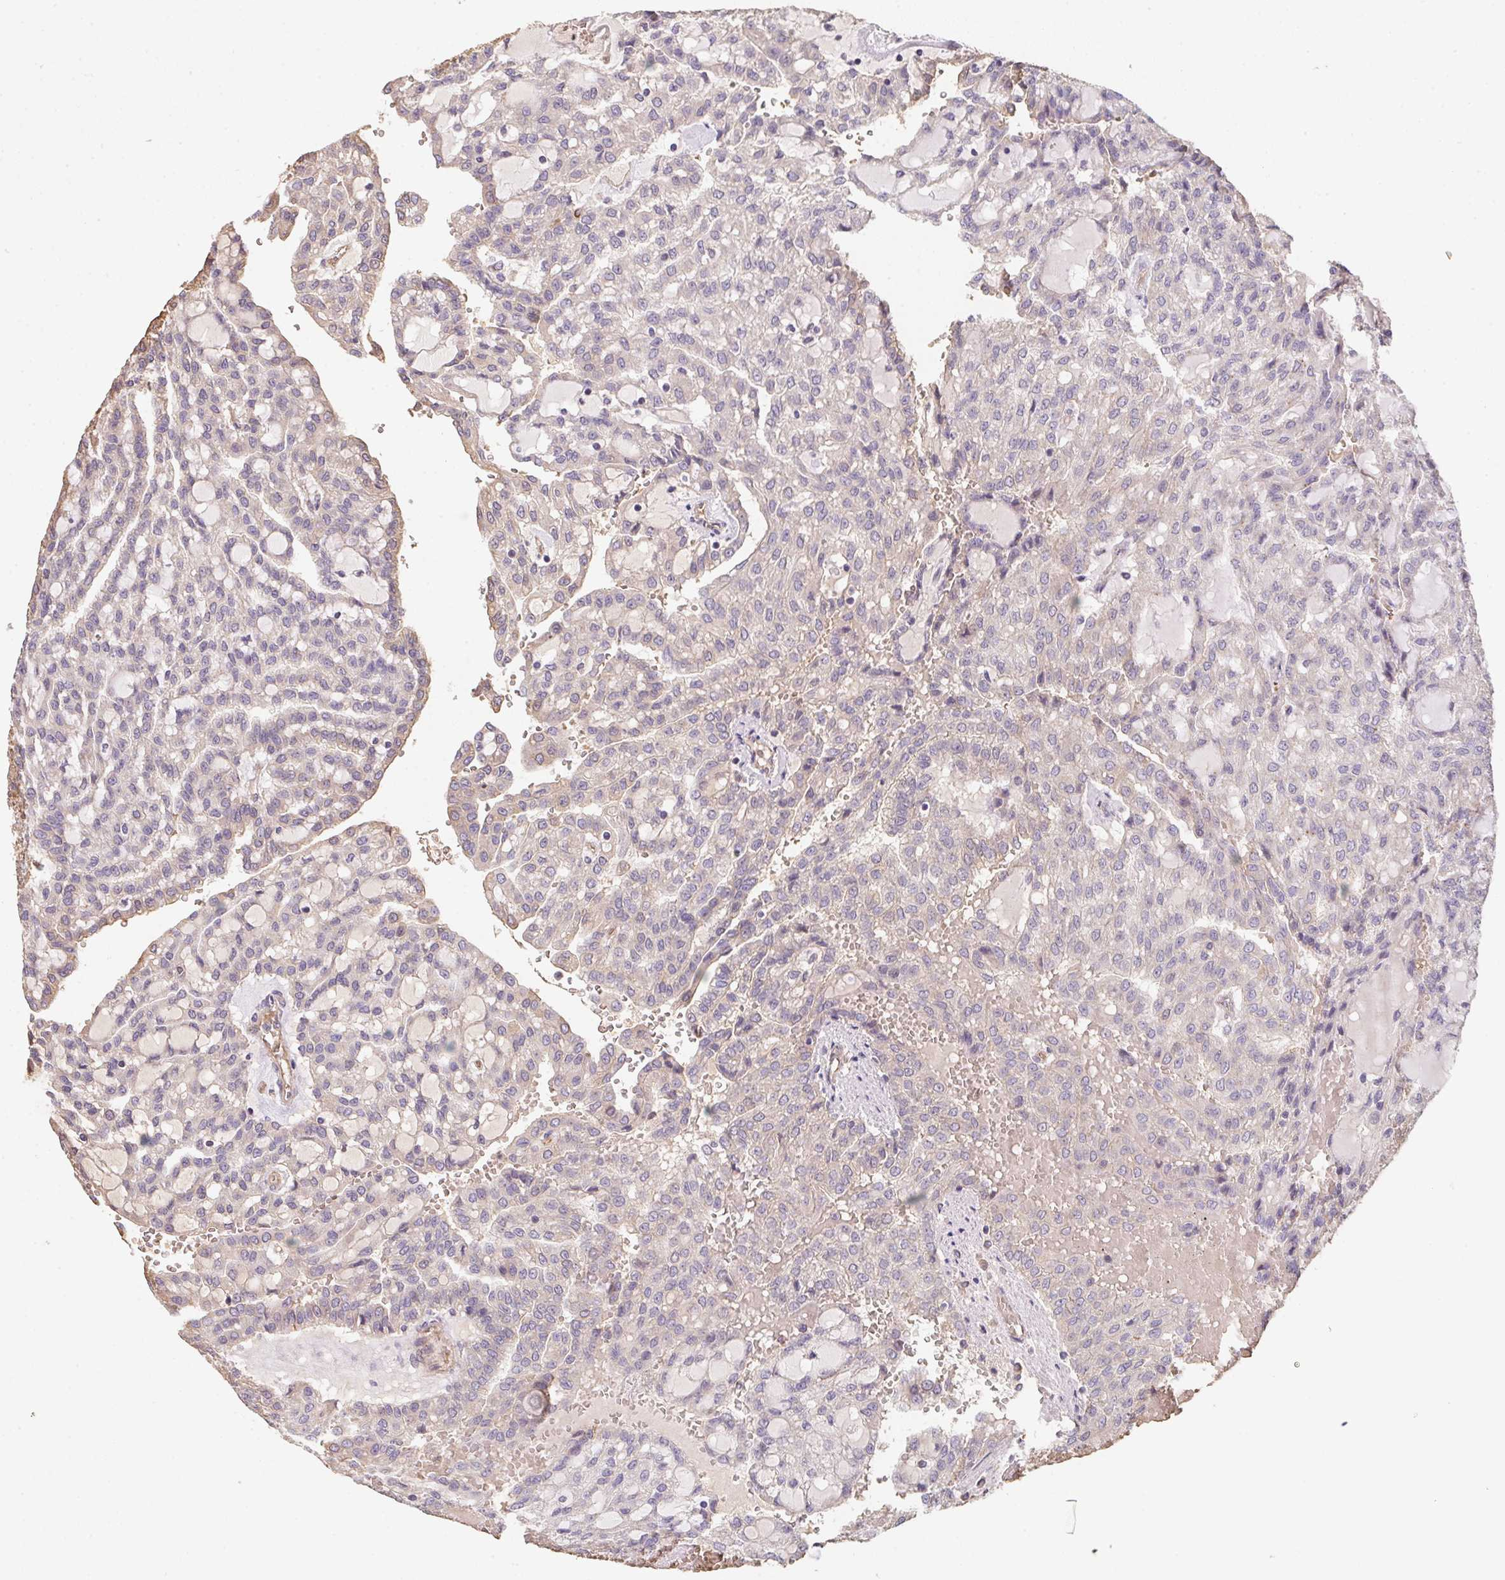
{"staining": {"intensity": "negative", "quantity": "none", "location": "none"}, "tissue": "renal cancer", "cell_type": "Tumor cells", "image_type": "cancer", "snomed": [{"axis": "morphology", "description": "Adenocarcinoma, NOS"}, {"axis": "topography", "description": "Kidney"}], "caption": "Immunohistochemistry image of neoplastic tissue: renal cancer (adenocarcinoma) stained with DAB (3,3'-diaminobenzidine) exhibits no significant protein positivity in tumor cells. (DAB (3,3'-diaminobenzidine) immunohistochemistry (IHC), high magnification).", "gene": "TBKBP1", "patient": {"sex": "male", "age": 63}}